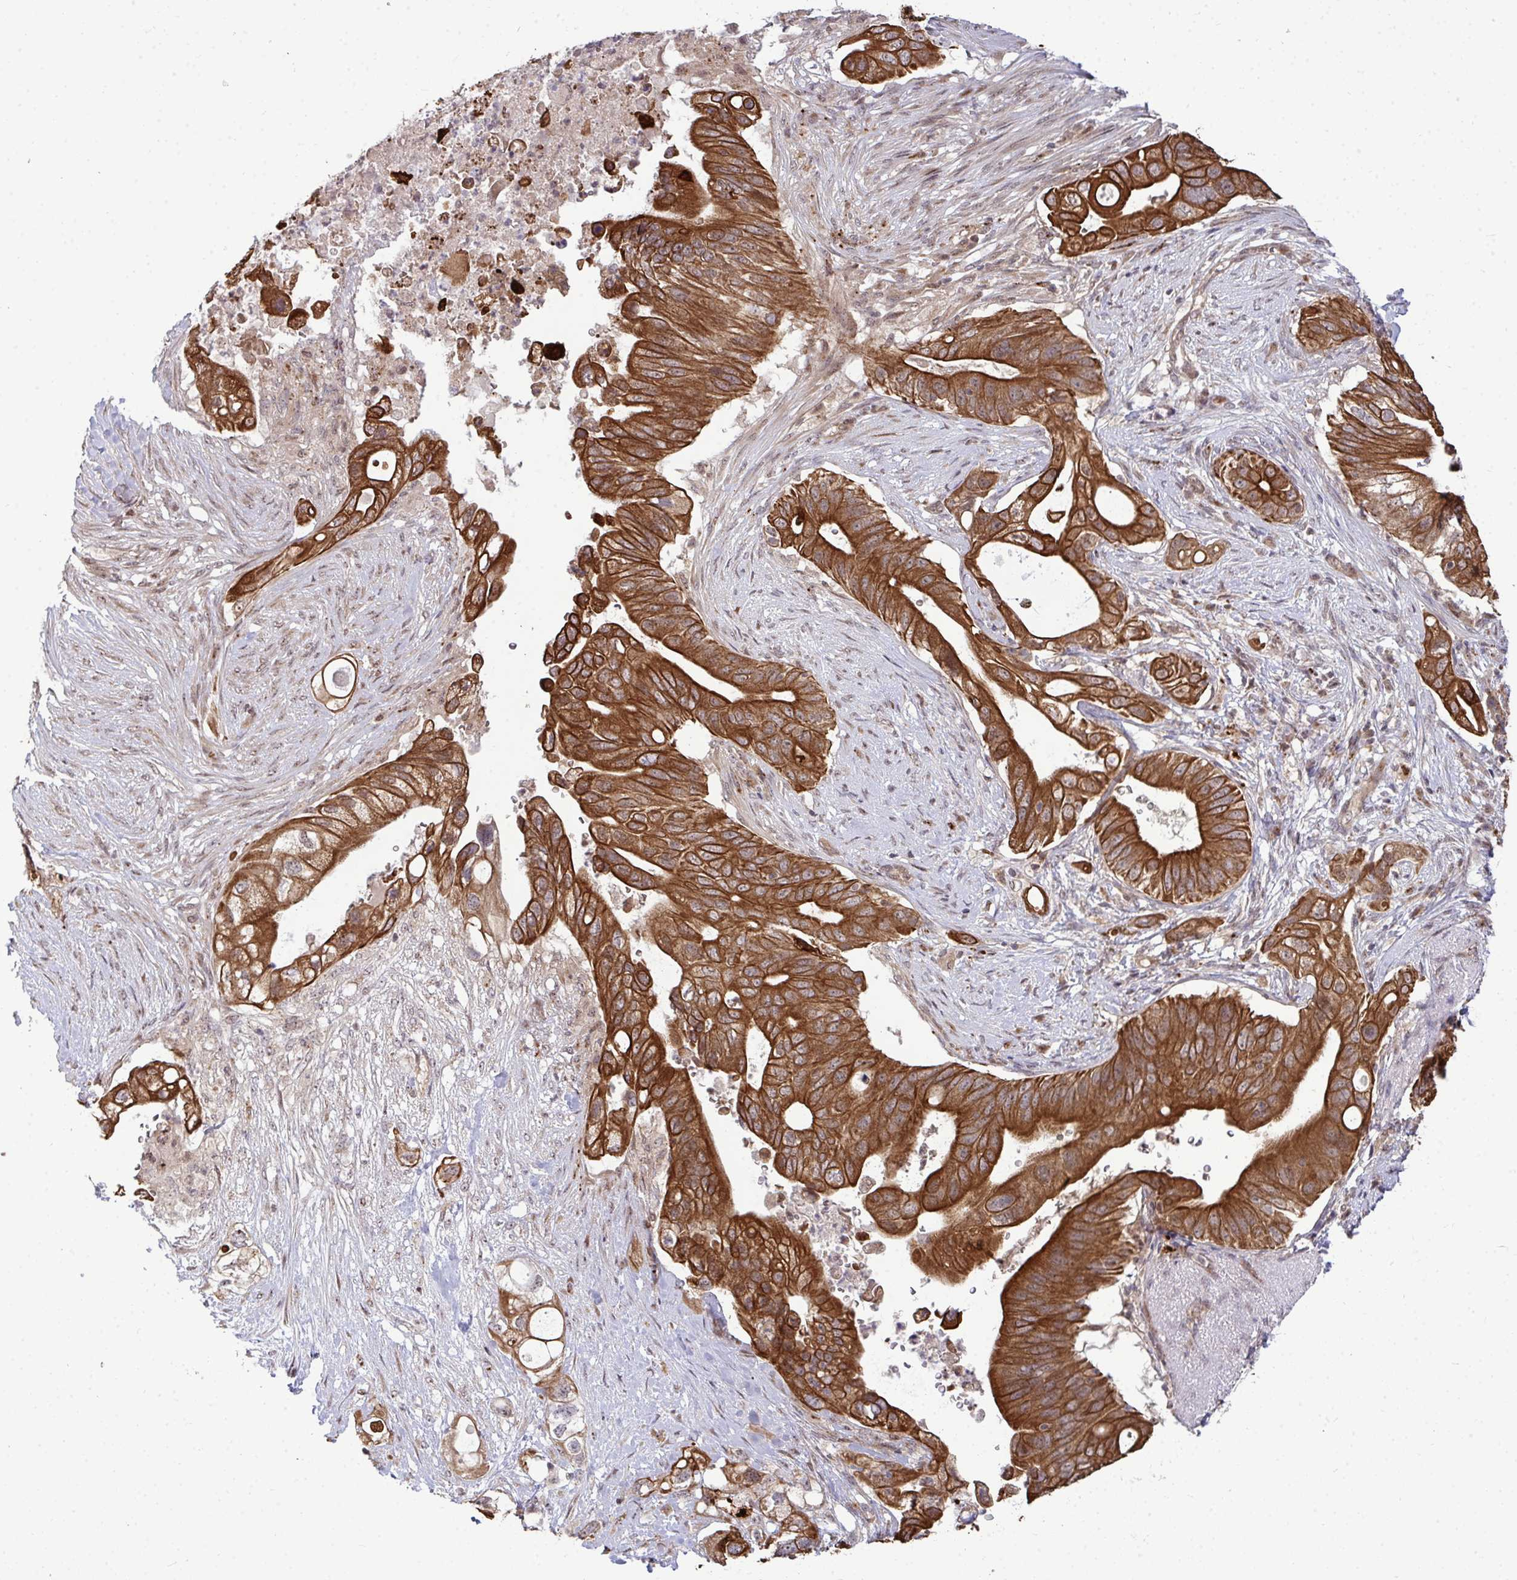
{"staining": {"intensity": "strong", "quantity": ">75%", "location": "cytoplasmic/membranous"}, "tissue": "pancreatic cancer", "cell_type": "Tumor cells", "image_type": "cancer", "snomed": [{"axis": "morphology", "description": "Adenocarcinoma, NOS"}, {"axis": "topography", "description": "Pancreas"}], "caption": "Strong cytoplasmic/membranous positivity is present in approximately >75% of tumor cells in pancreatic adenocarcinoma.", "gene": "TRIM44", "patient": {"sex": "female", "age": 72}}